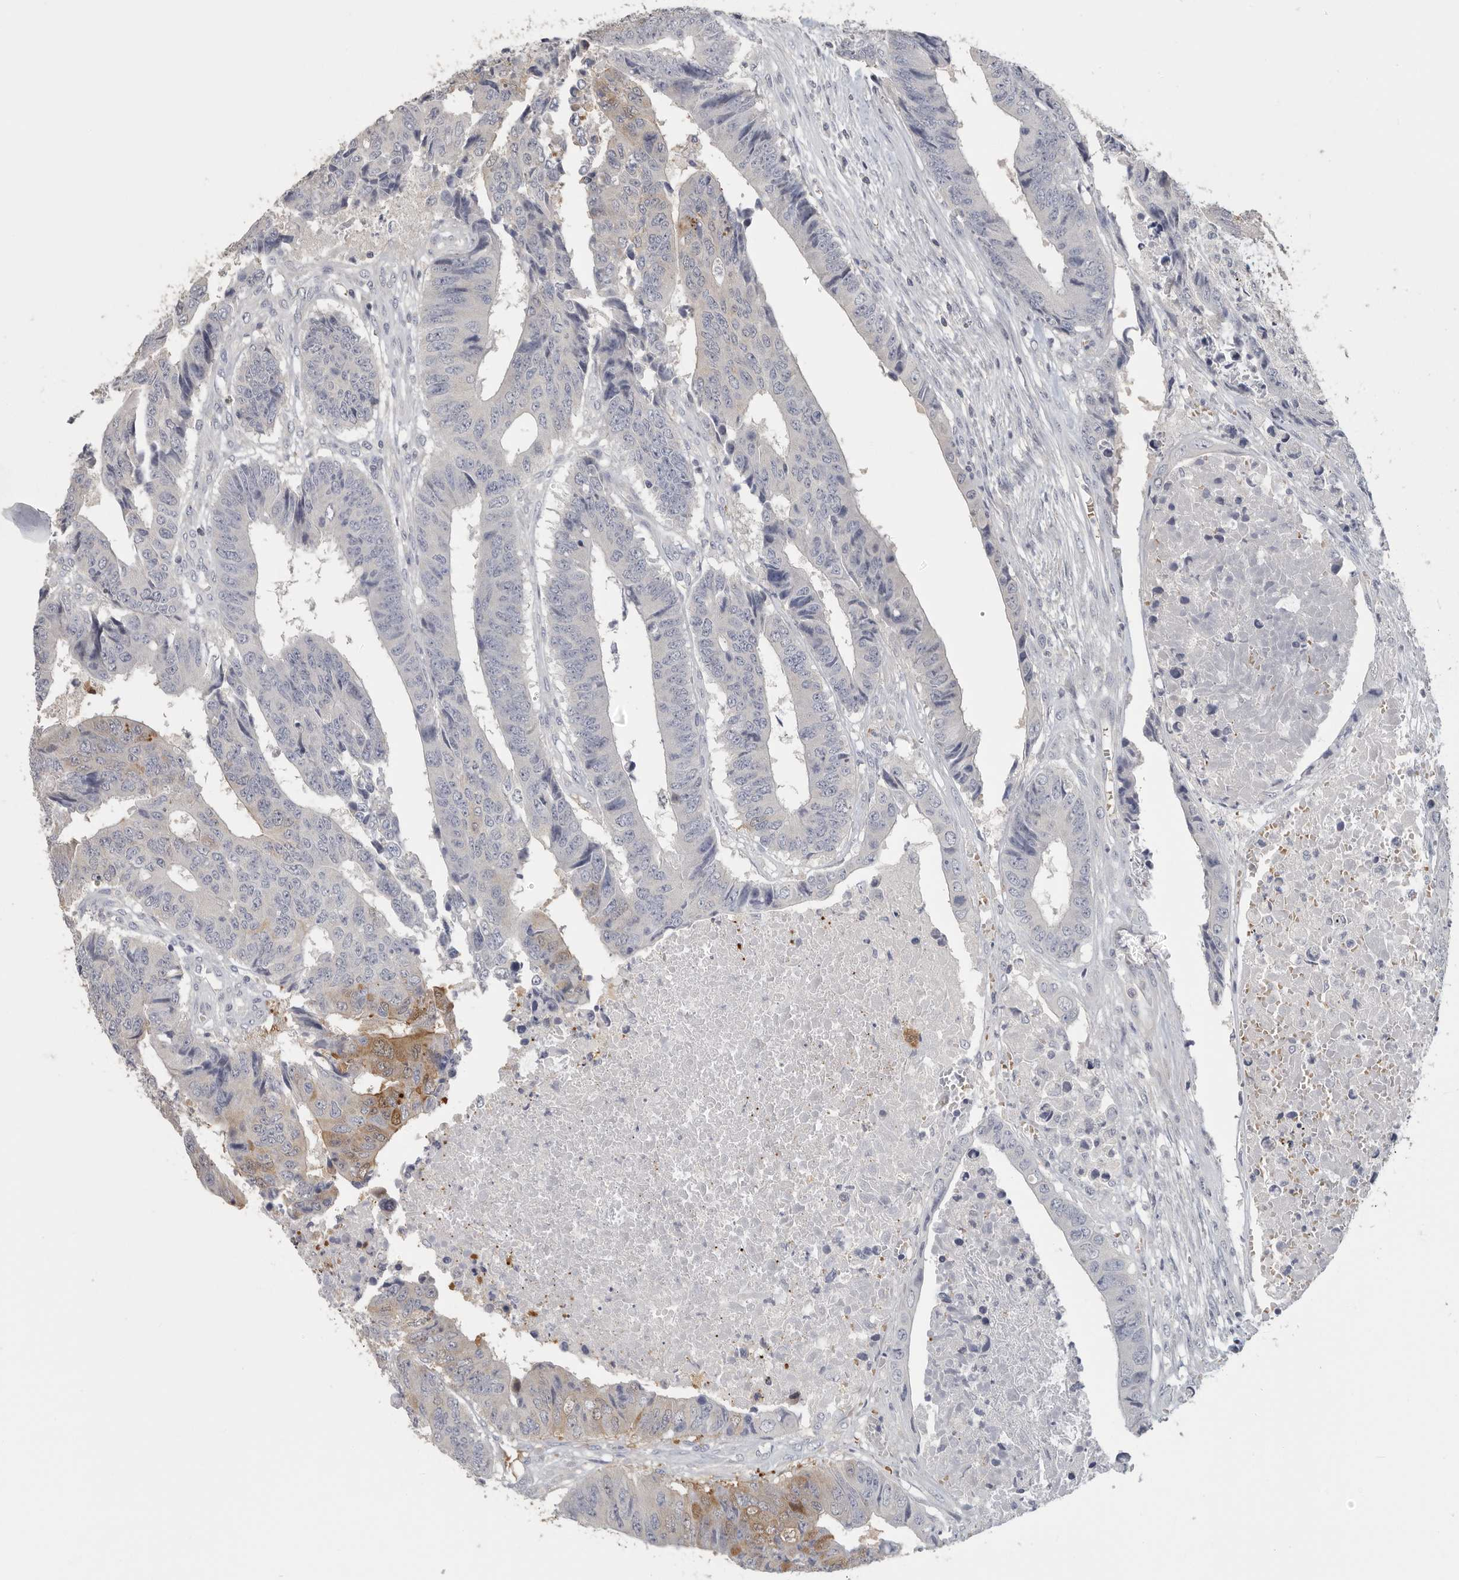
{"staining": {"intensity": "moderate", "quantity": "<25%", "location": "cytoplasmic/membranous"}, "tissue": "colorectal cancer", "cell_type": "Tumor cells", "image_type": "cancer", "snomed": [{"axis": "morphology", "description": "Adenocarcinoma, NOS"}, {"axis": "topography", "description": "Rectum"}], "caption": "Immunohistochemistry (IHC) of adenocarcinoma (colorectal) exhibits low levels of moderate cytoplasmic/membranous staining in approximately <25% of tumor cells.", "gene": "DNAJC11", "patient": {"sex": "male", "age": 84}}